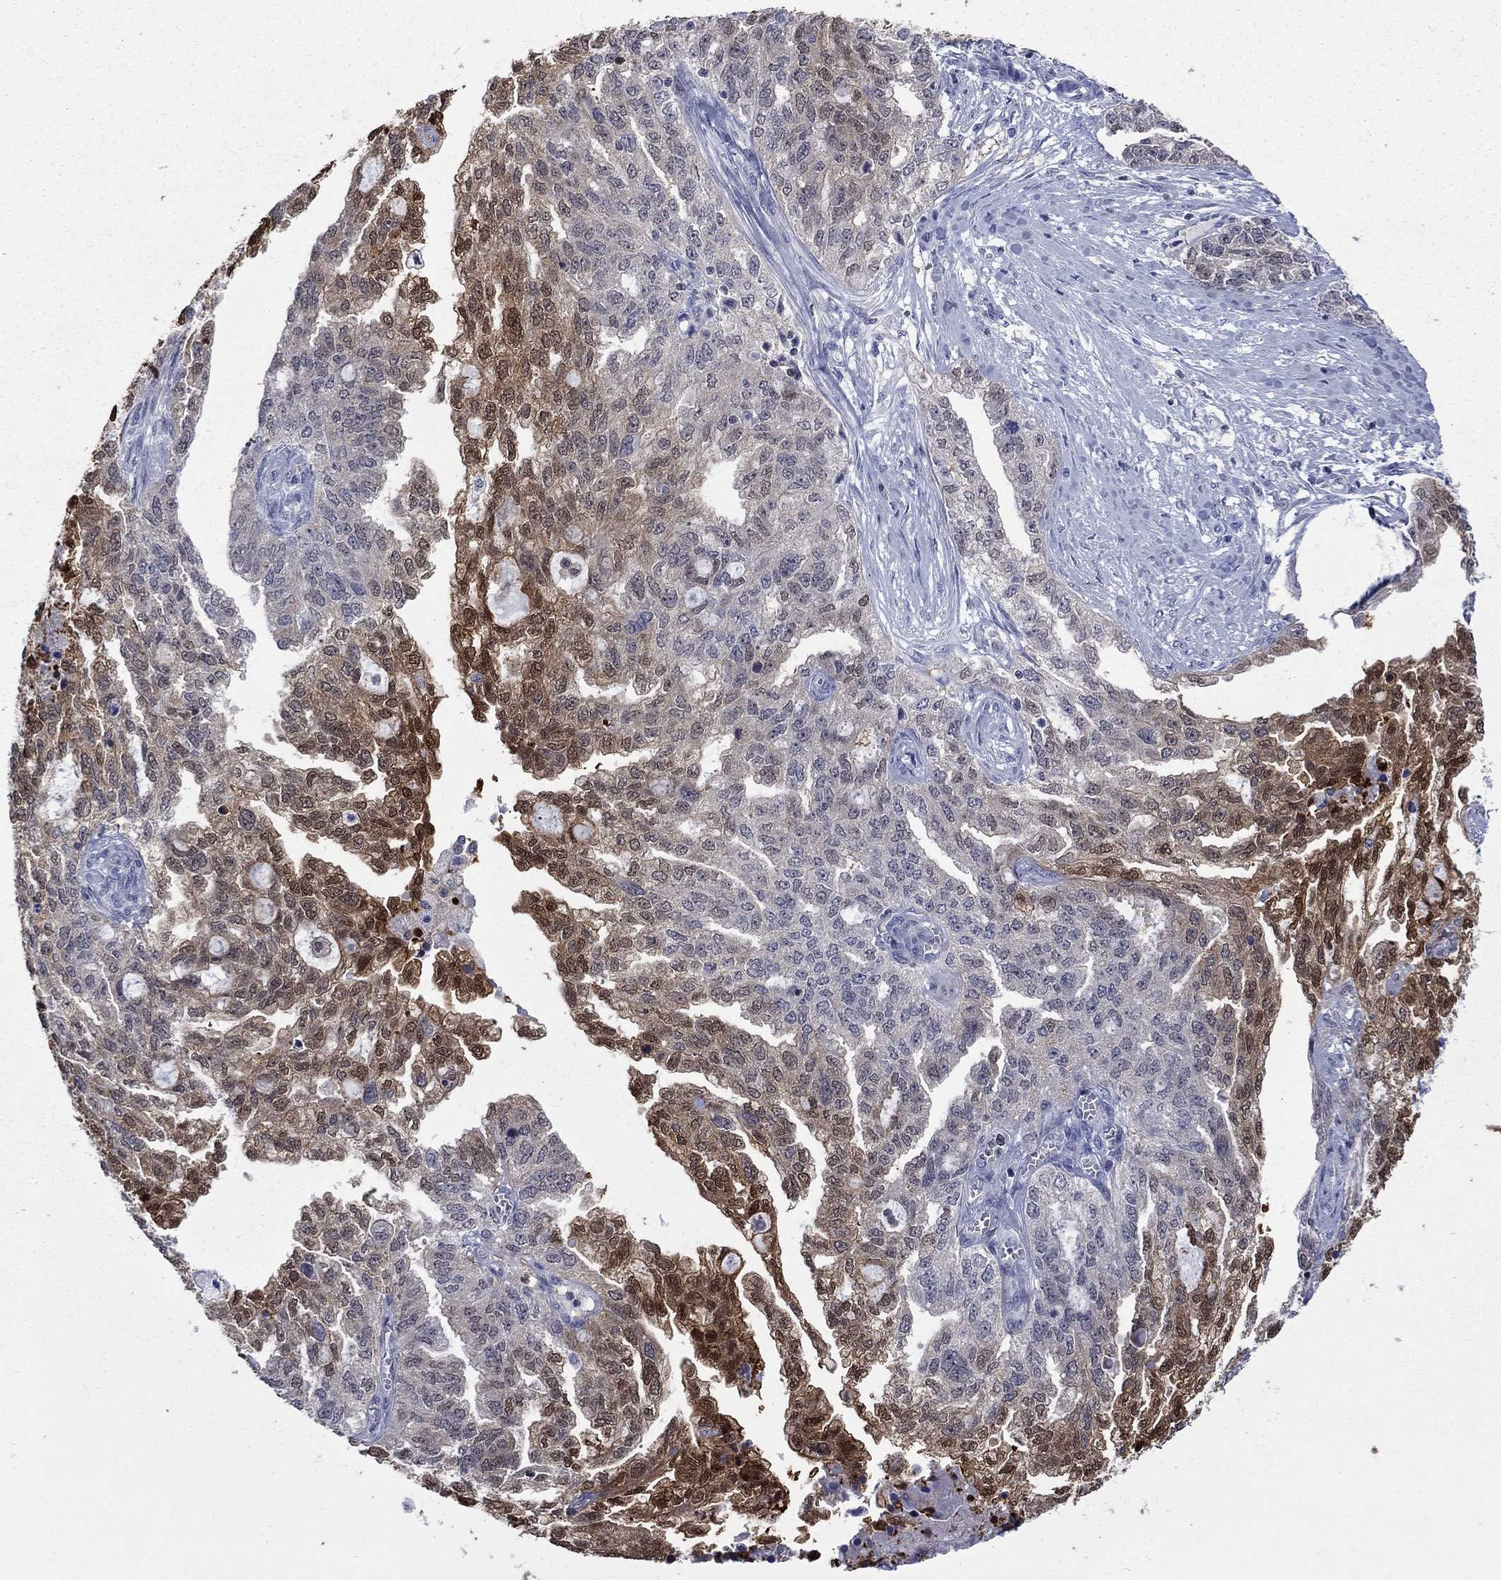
{"staining": {"intensity": "strong", "quantity": "25%-75%", "location": "cytoplasmic/membranous"}, "tissue": "ovarian cancer", "cell_type": "Tumor cells", "image_type": "cancer", "snomed": [{"axis": "morphology", "description": "Cystadenocarcinoma, serous, NOS"}, {"axis": "topography", "description": "Ovary"}], "caption": "Protein staining exhibits strong cytoplasmic/membranous staining in about 25%-75% of tumor cells in serous cystadenocarcinoma (ovarian).", "gene": "HKDC1", "patient": {"sex": "female", "age": 51}}